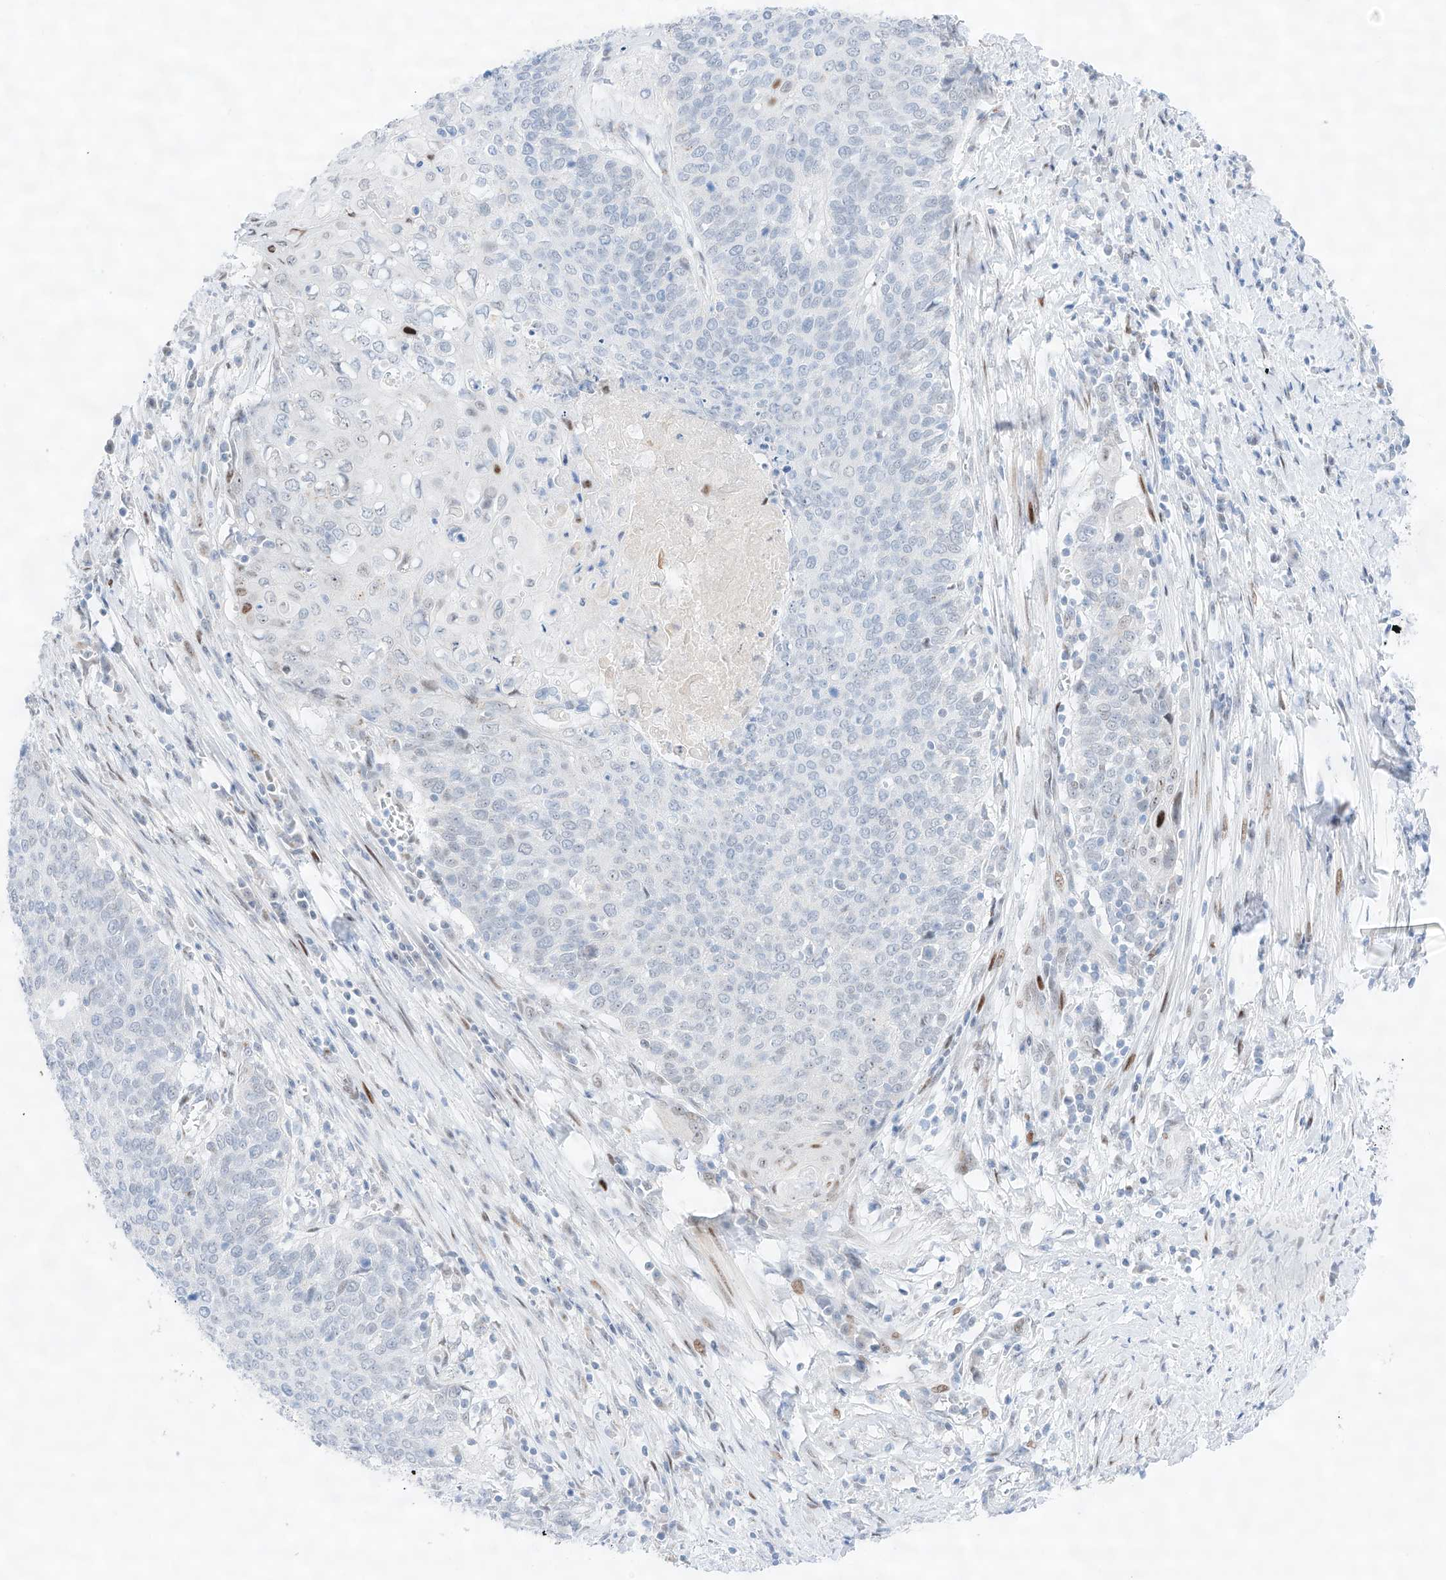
{"staining": {"intensity": "negative", "quantity": "none", "location": "none"}, "tissue": "cervical cancer", "cell_type": "Tumor cells", "image_type": "cancer", "snomed": [{"axis": "morphology", "description": "Squamous cell carcinoma, NOS"}, {"axis": "topography", "description": "Cervix"}], "caption": "Squamous cell carcinoma (cervical) stained for a protein using immunohistochemistry displays no staining tumor cells.", "gene": "NT5C3B", "patient": {"sex": "female", "age": 39}}